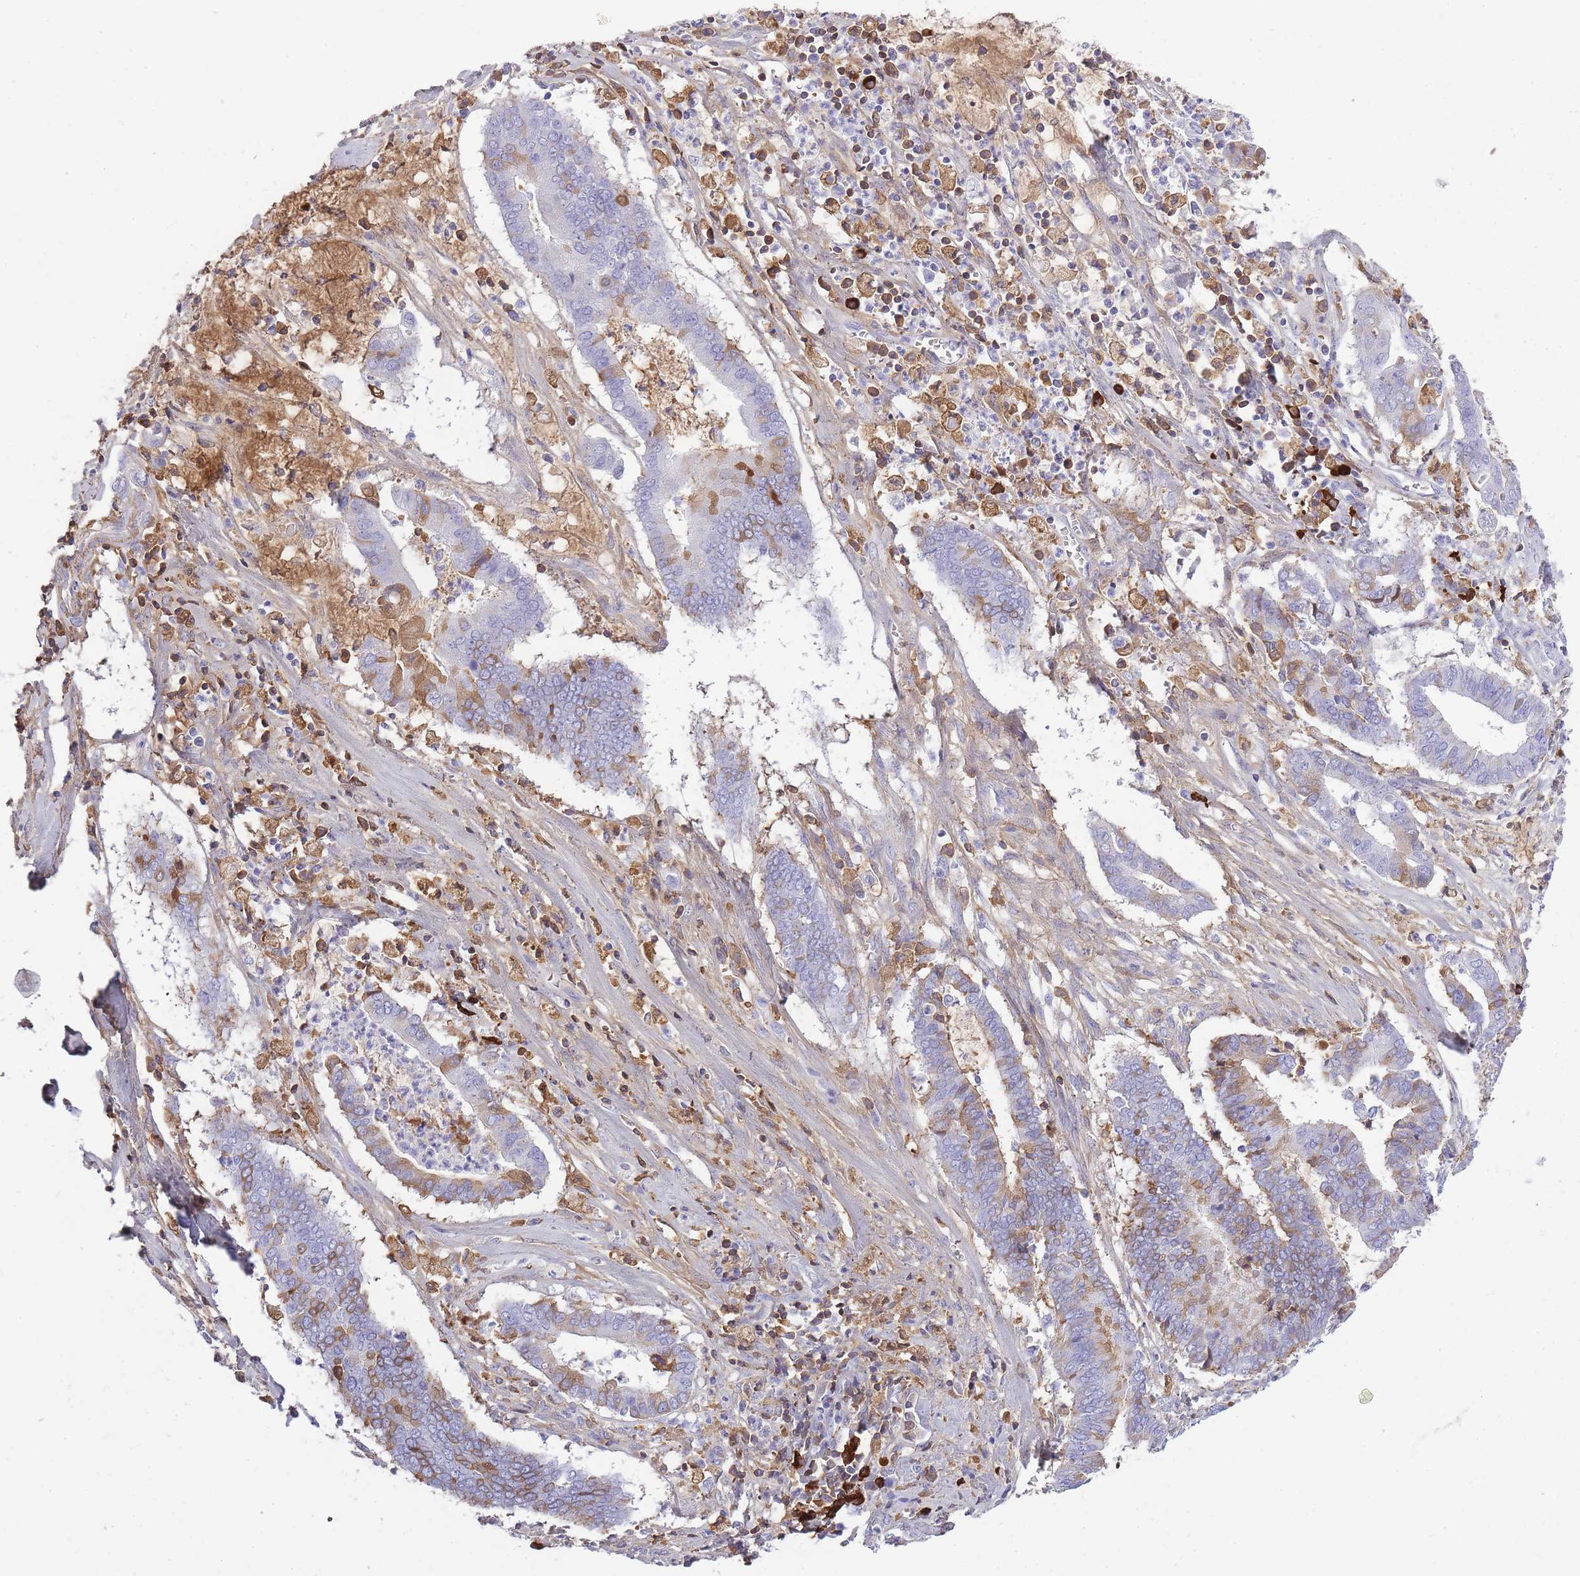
{"staining": {"intensity": "moderate", "quantity": "<25%", "location": "cytoplasmic/membranous"}, "tissue": "cervical cancer", "cell_type": "Tumor cells", "image_type": "cancer", "snomed": [{"axis": "morphology", "description": "Adenocarcinoma, NOS"}, {"axis": "topography", "description": "Cervix"}], "caption": "Adenocarcinoma (cervical) tissue exhibits moderate cytoplasmic/membranous expression in about <25% of tumor cells Using DAB (brown) and hematoxylin (blue) stains, captured at high magnification using brightfield microscopy.", "gene": "IGKV1D-42", "patient": {"sex": "female", "age": 44}}